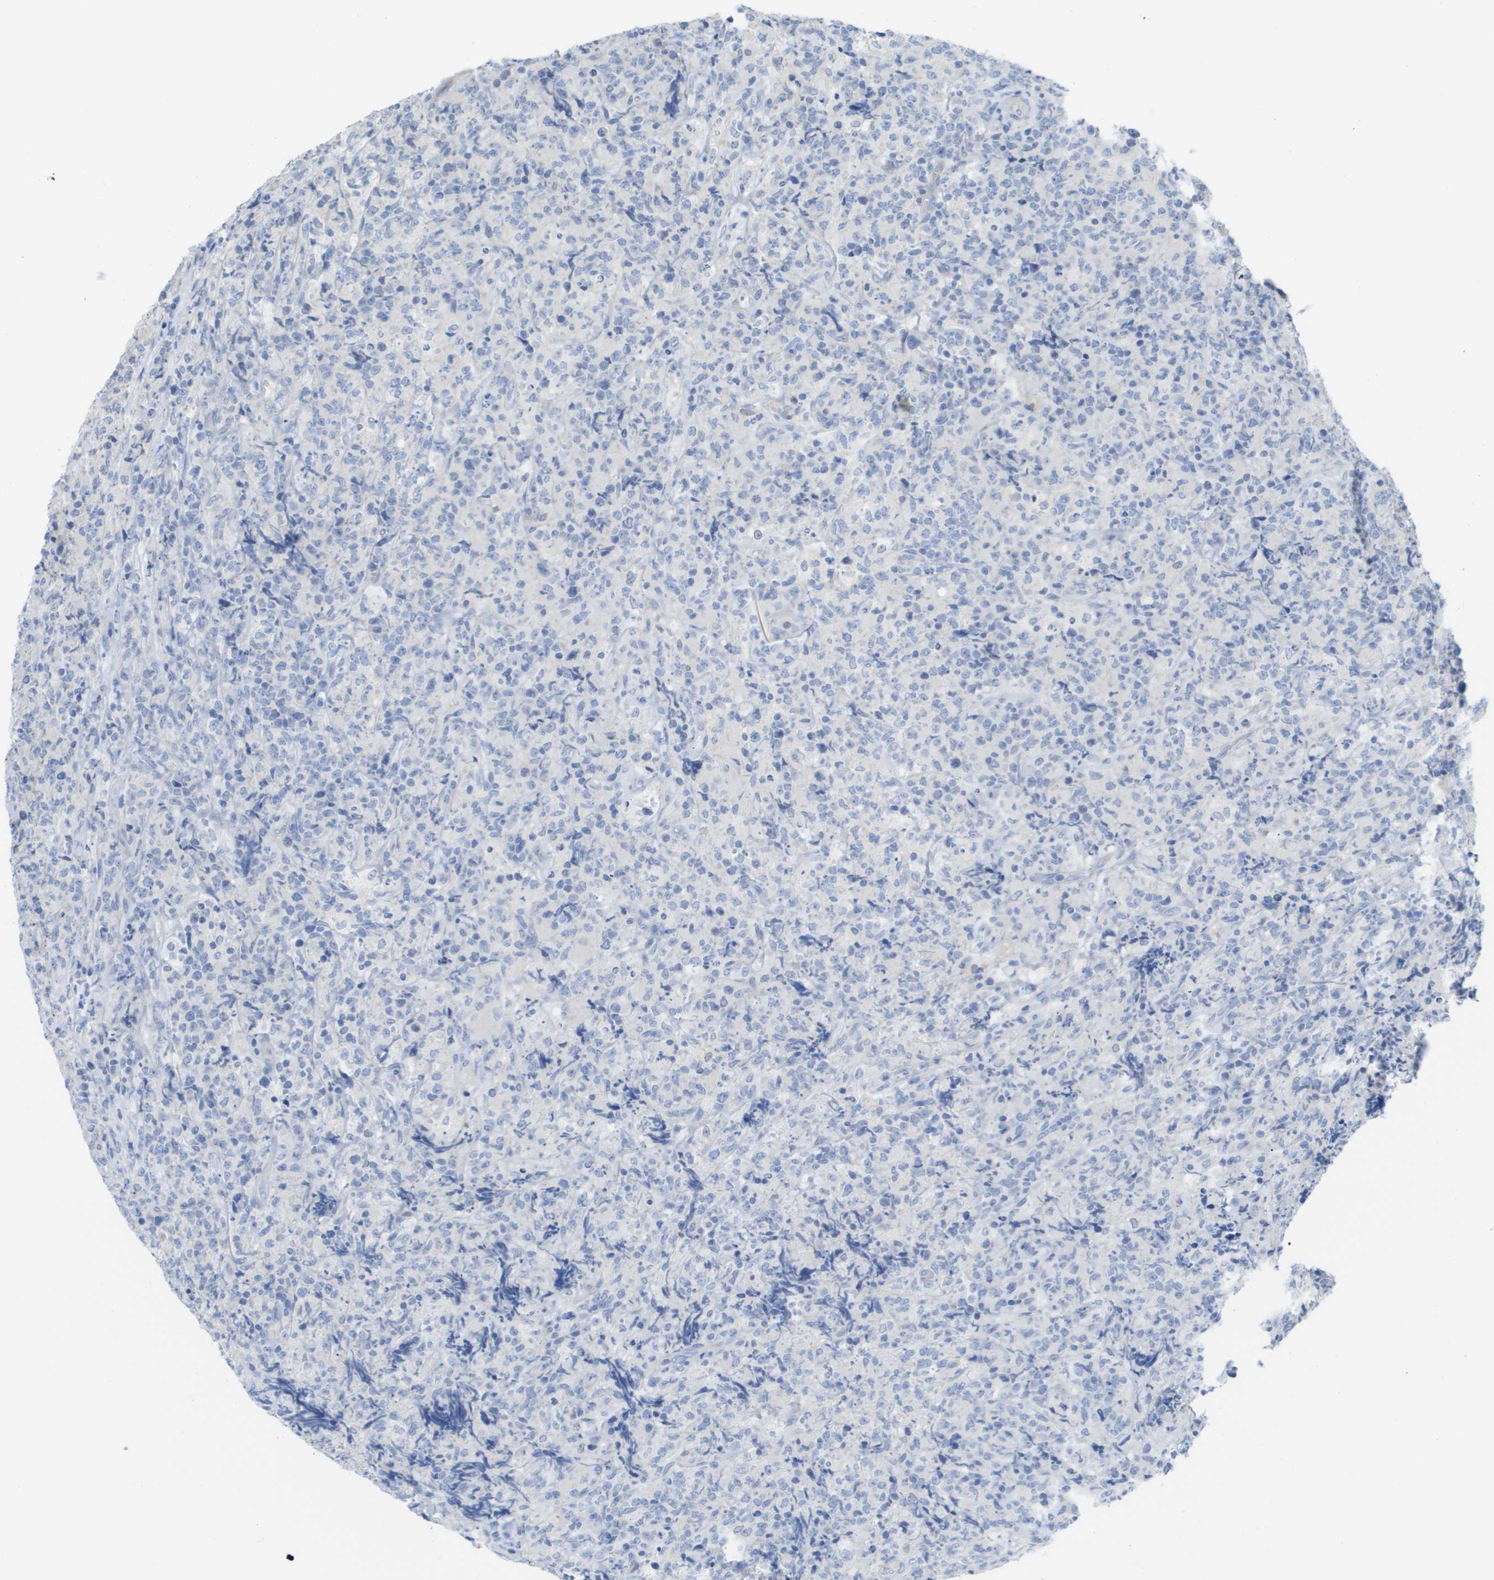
{"staining": {"intensity": "negative", "quantity": "none", "location": "none"}, "tissue": "lymphoma", "cell_type": "Tumor cells", "image_type": "cancer", "snomed": [{"axis": "morphology", "description": "Malignant lymphoma, non-Hodgkin's type, High grade"}, {"axis": "topography", "description": "Tonsil"}], "caption": "Immunohistochemistry photomicrograph of human malignant lymphoma, non-Hodgkin's type (high-grade) stained for a protein (brown), which shows no positivity in tumor cells. Nuclei are stained in blue.", "gene": "MYL3", "patient": {"sex": "female", "age": 36}}